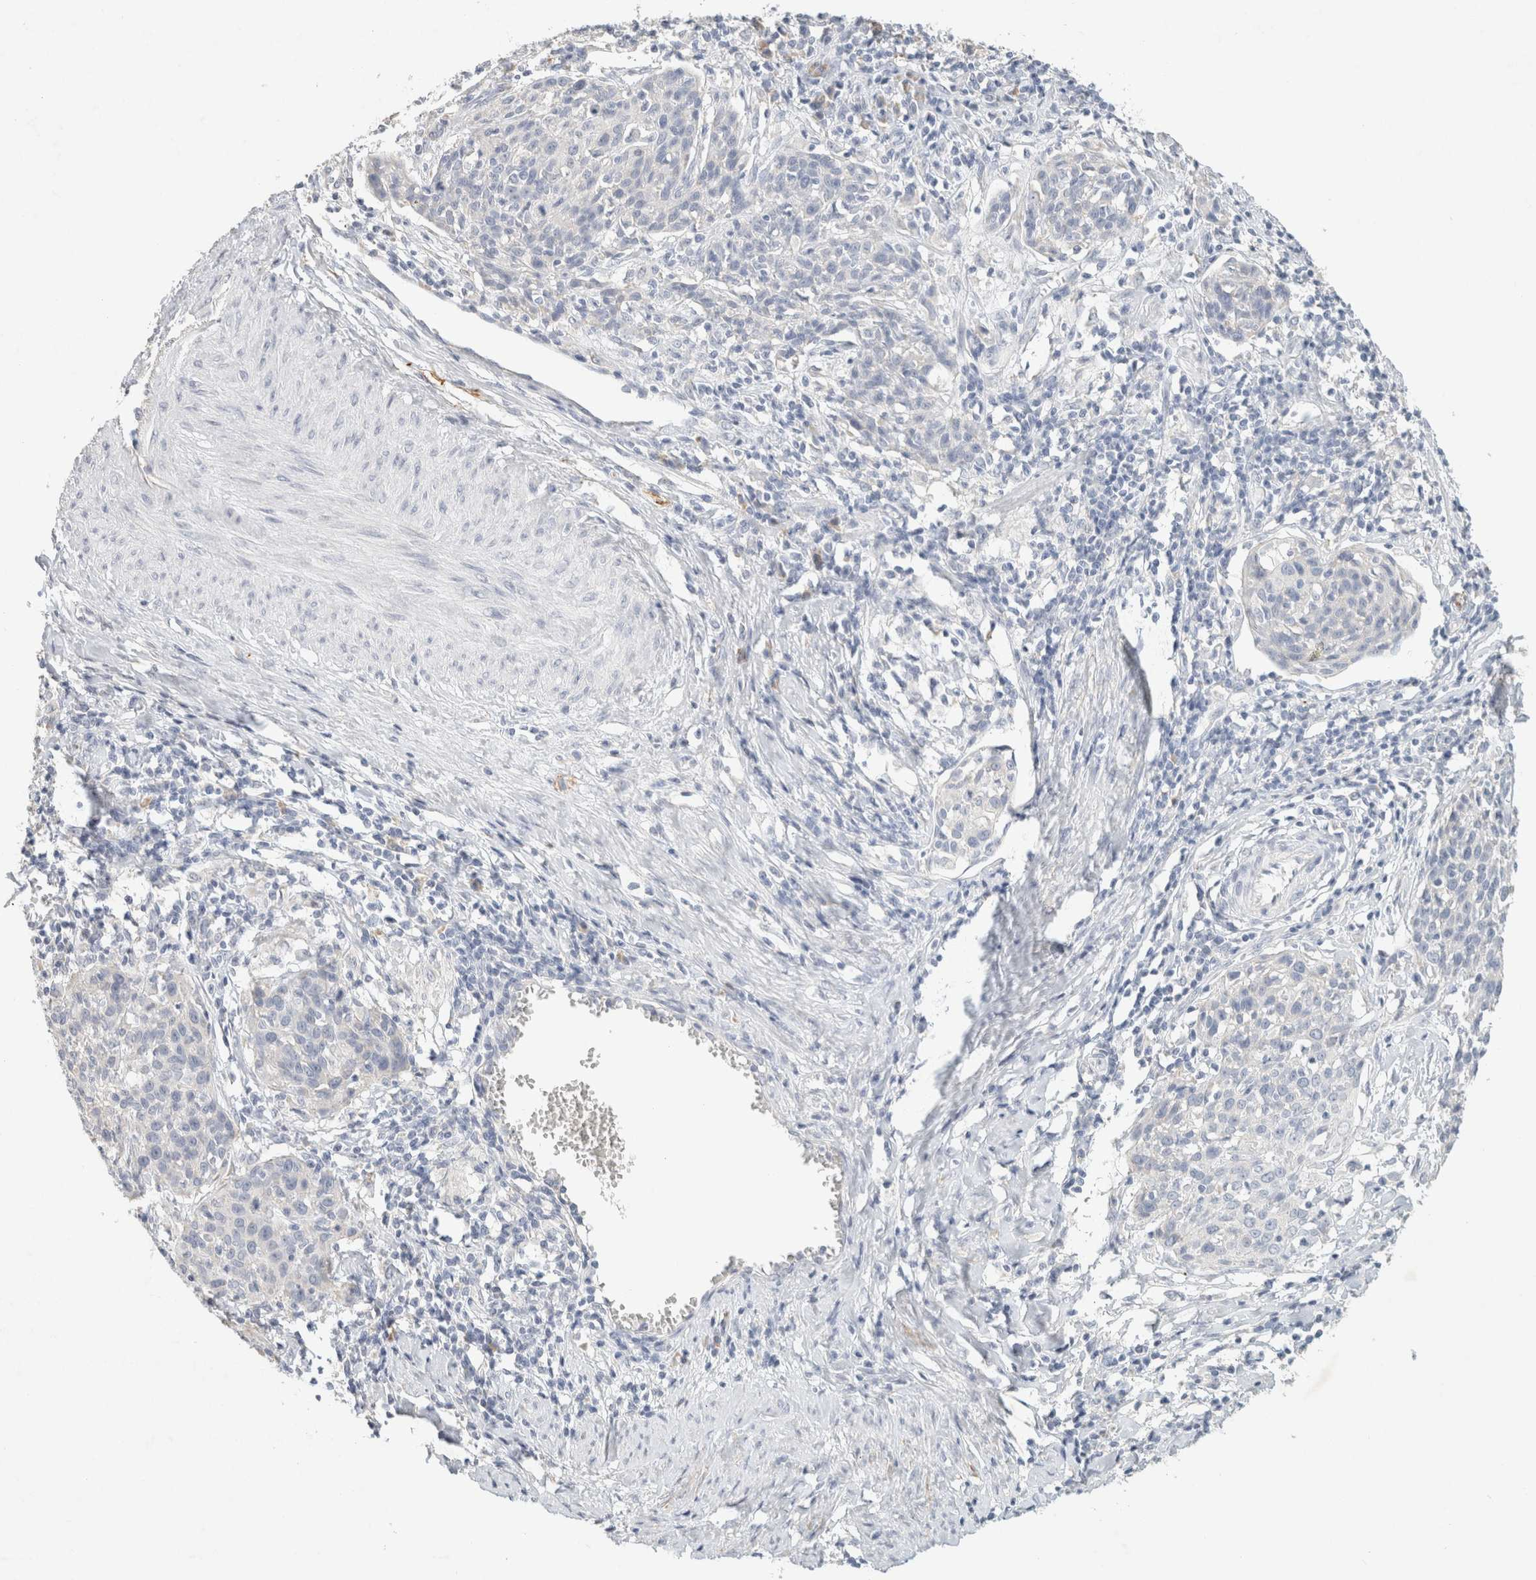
{"staining": {"intensity": "negative", "quantity": "none", "location": "none"}, "tissue": "cervical cancer", "cell_type": "Tumor cells", "image_type": "cancer", "snomed": [{"axis": "morphology", "description": "Squamous cell carcinoma, NOS"}, {"axis": "topography", "description": "Cervix"}], "caption": "High power microscopy histopathology image of an immunohistochemistry (IHC) histopathology image of cervical squamous cell carcinoma, revealing no significant staining in tumor cells. The staining was performed using DAB (3,3'-diaminobenzidine) to visualize the protein expression in brown, while the nuclei were stained in blue with hematoxylin (Magnification: 20x).", "gene": "NEFM", "patient": {"sex": "female", "age": 38}}